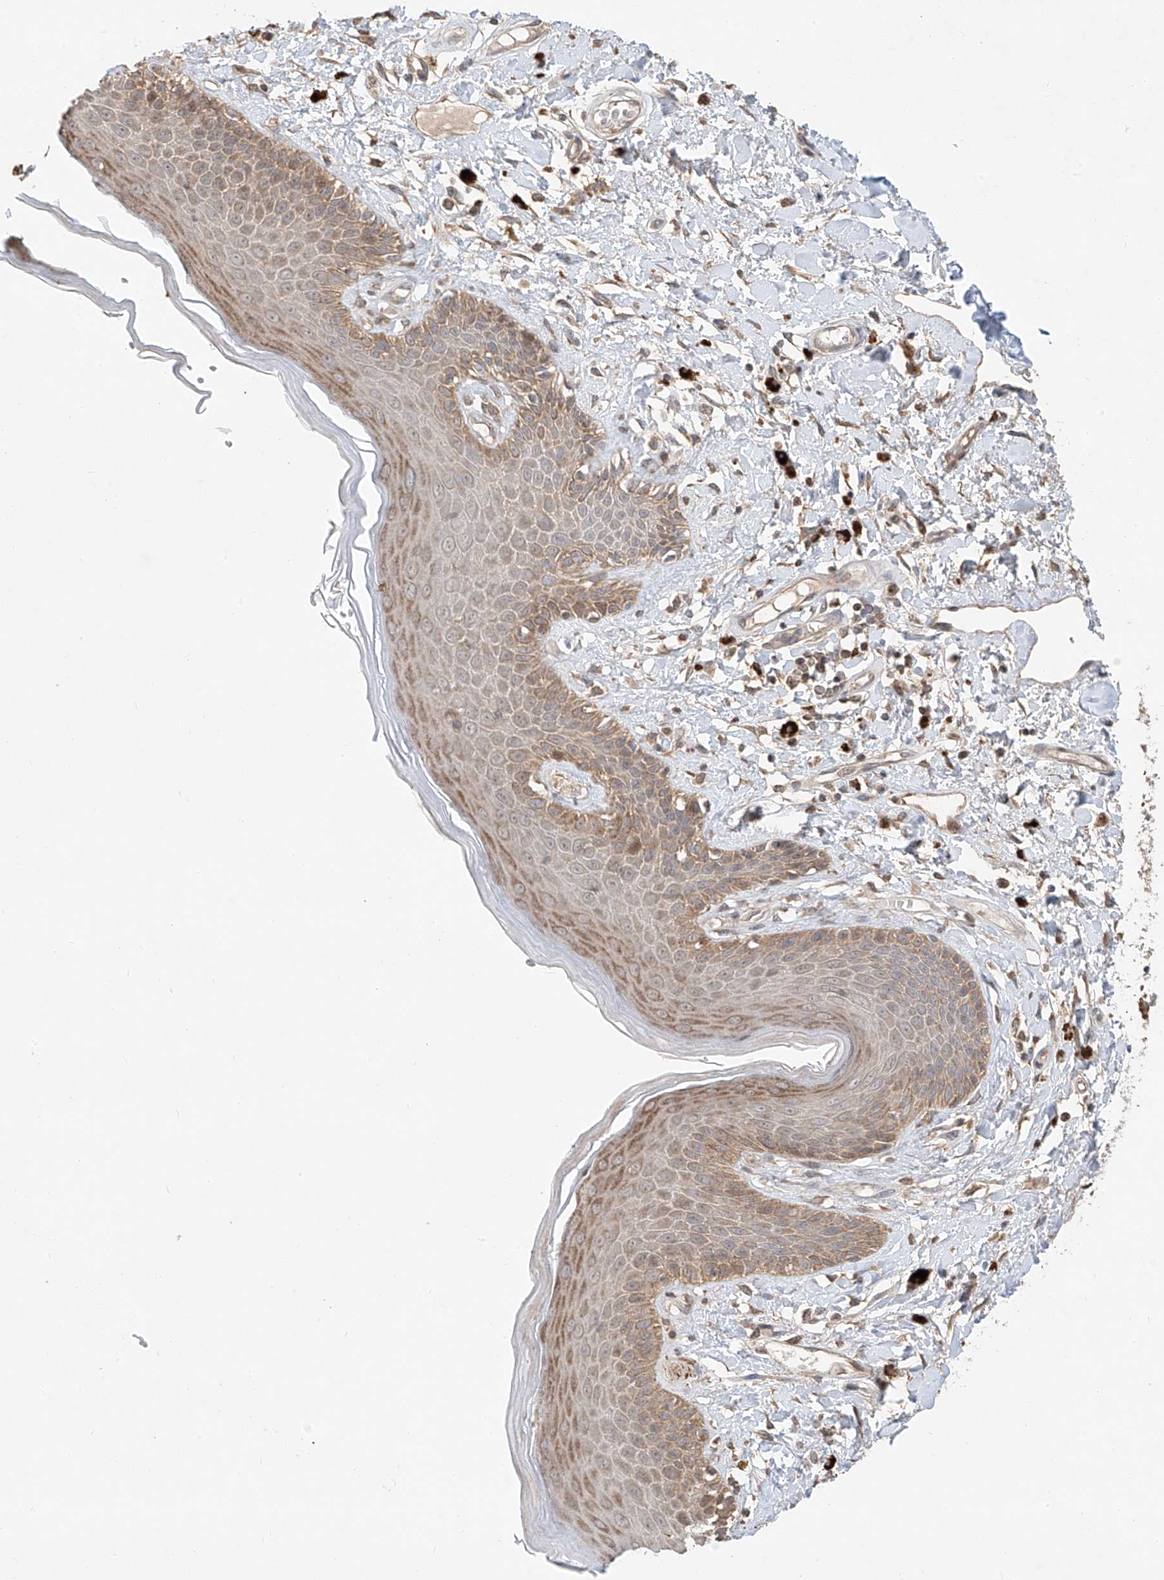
{"staining": {"intensity": "moderate", "quantity": "25%-75%", "location": "cytoplasmic/membranous"}, "tissue": "skin", "cell_type": "Epidermal cells", "image_type": "normal", "snomed": [{"axis": "morphology", "description": "Normal tissue, NOS"}, {"axis": "topography", "description": "Anal"}], "caption": "Immunohistochemistry (DAB (3,3'-diaminobenzidine)) staining of benign human skin reveals moderate cytoplasmic/membranous protein staining in about 25%-75% of epidermal cells.", "gene": "TMEM61", "patient": {"sex": "female", "age": 78}}